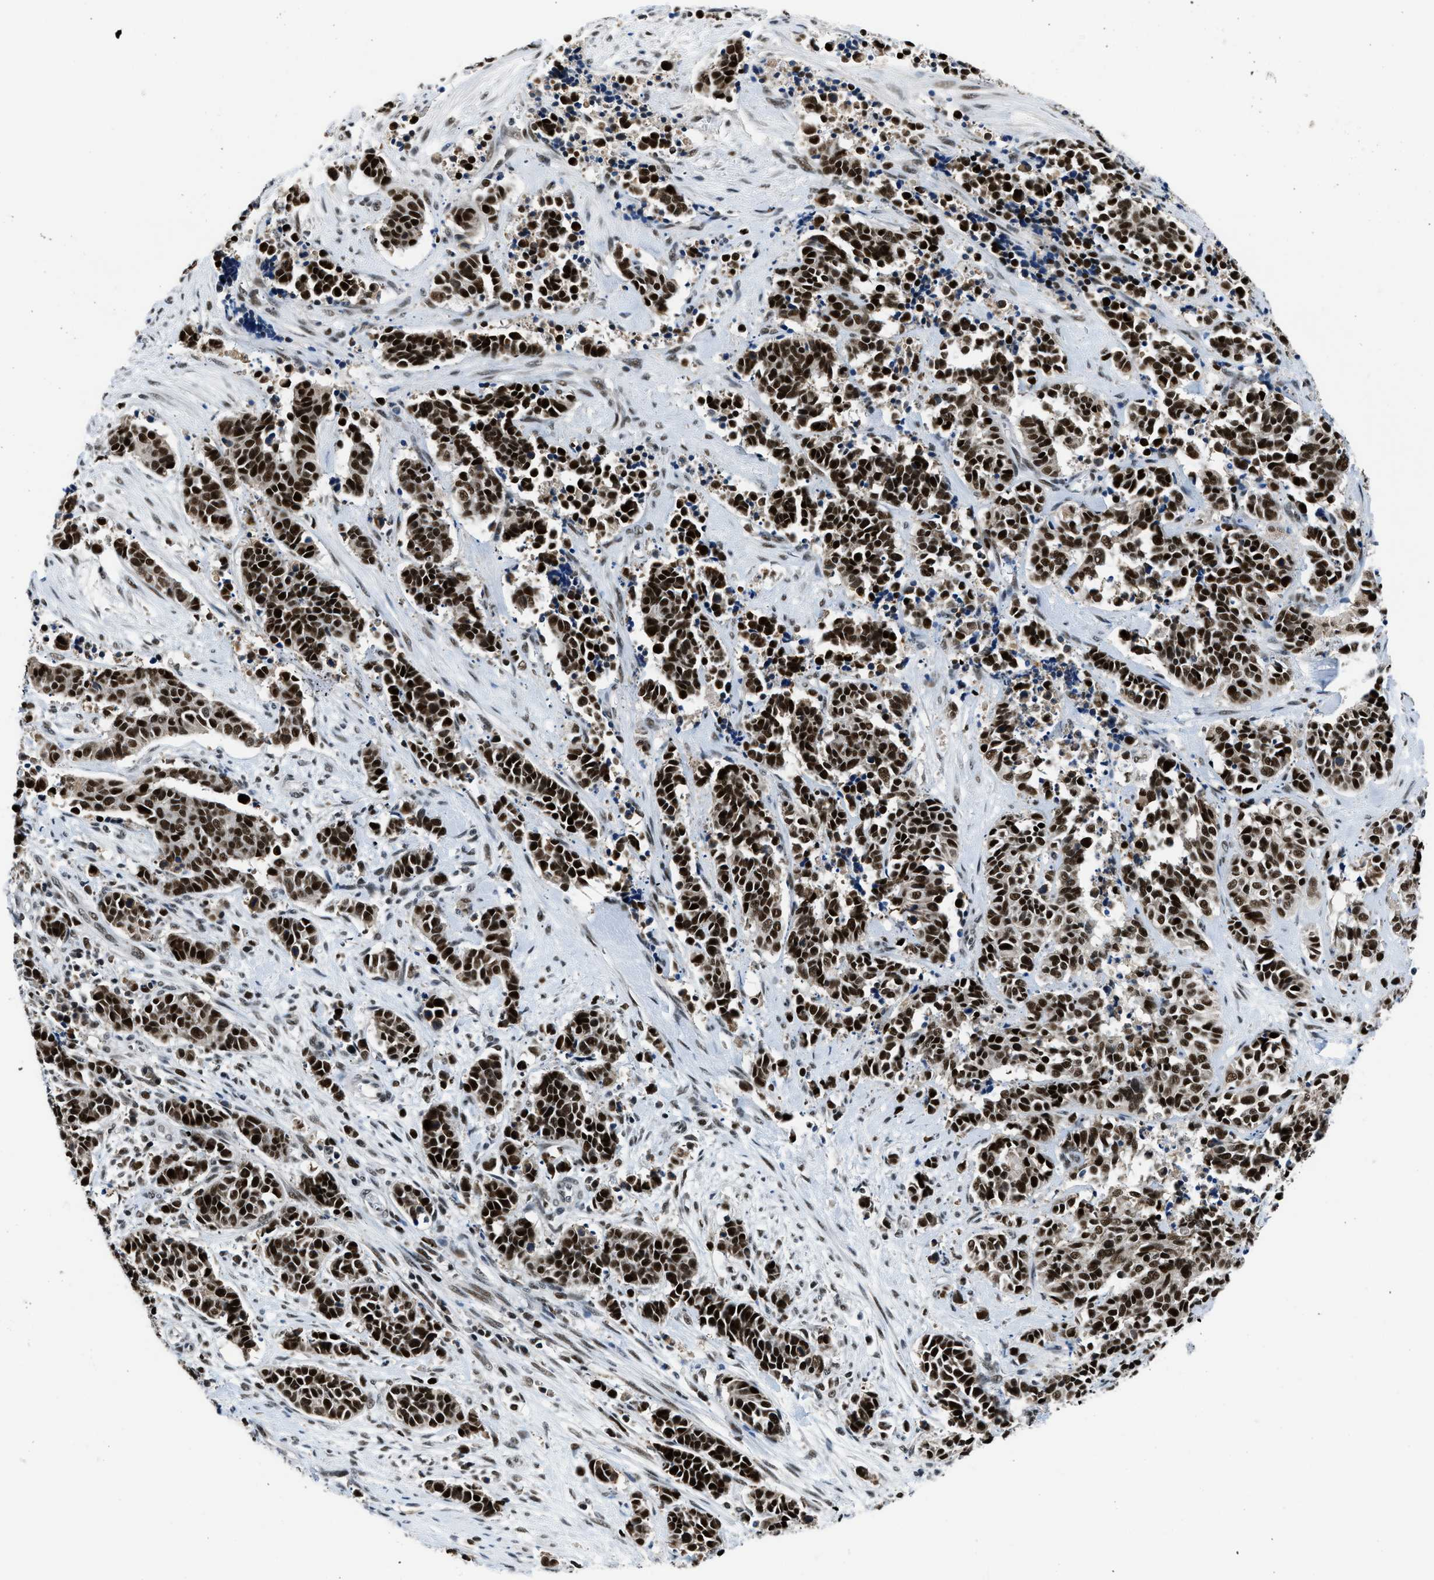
{"staining": {"intensity": "strong", "quantity": ">75%", "location": "nuclear"}, "tissue": "cervical cancer", "cell_type": "Tumor cells", "image_type": "cancer", "snomed": [{"axis": "morphology", "description": "Squamous cell carcinoma, NOS"}, {"axis": "topography", "description": "Cervix"}], "caption": "Cervical squamous cell carcinoma tissue exhibits strong nuclear positivity in approximately >75% of tumor cells, visualized by immunohistochemistry. (DAB (3,3'-diaminobenzidine) IHC with brightfield microscopy, high magnification).", "gene": "KDM3B", "patient": {"sex": "female", "age": 35}}